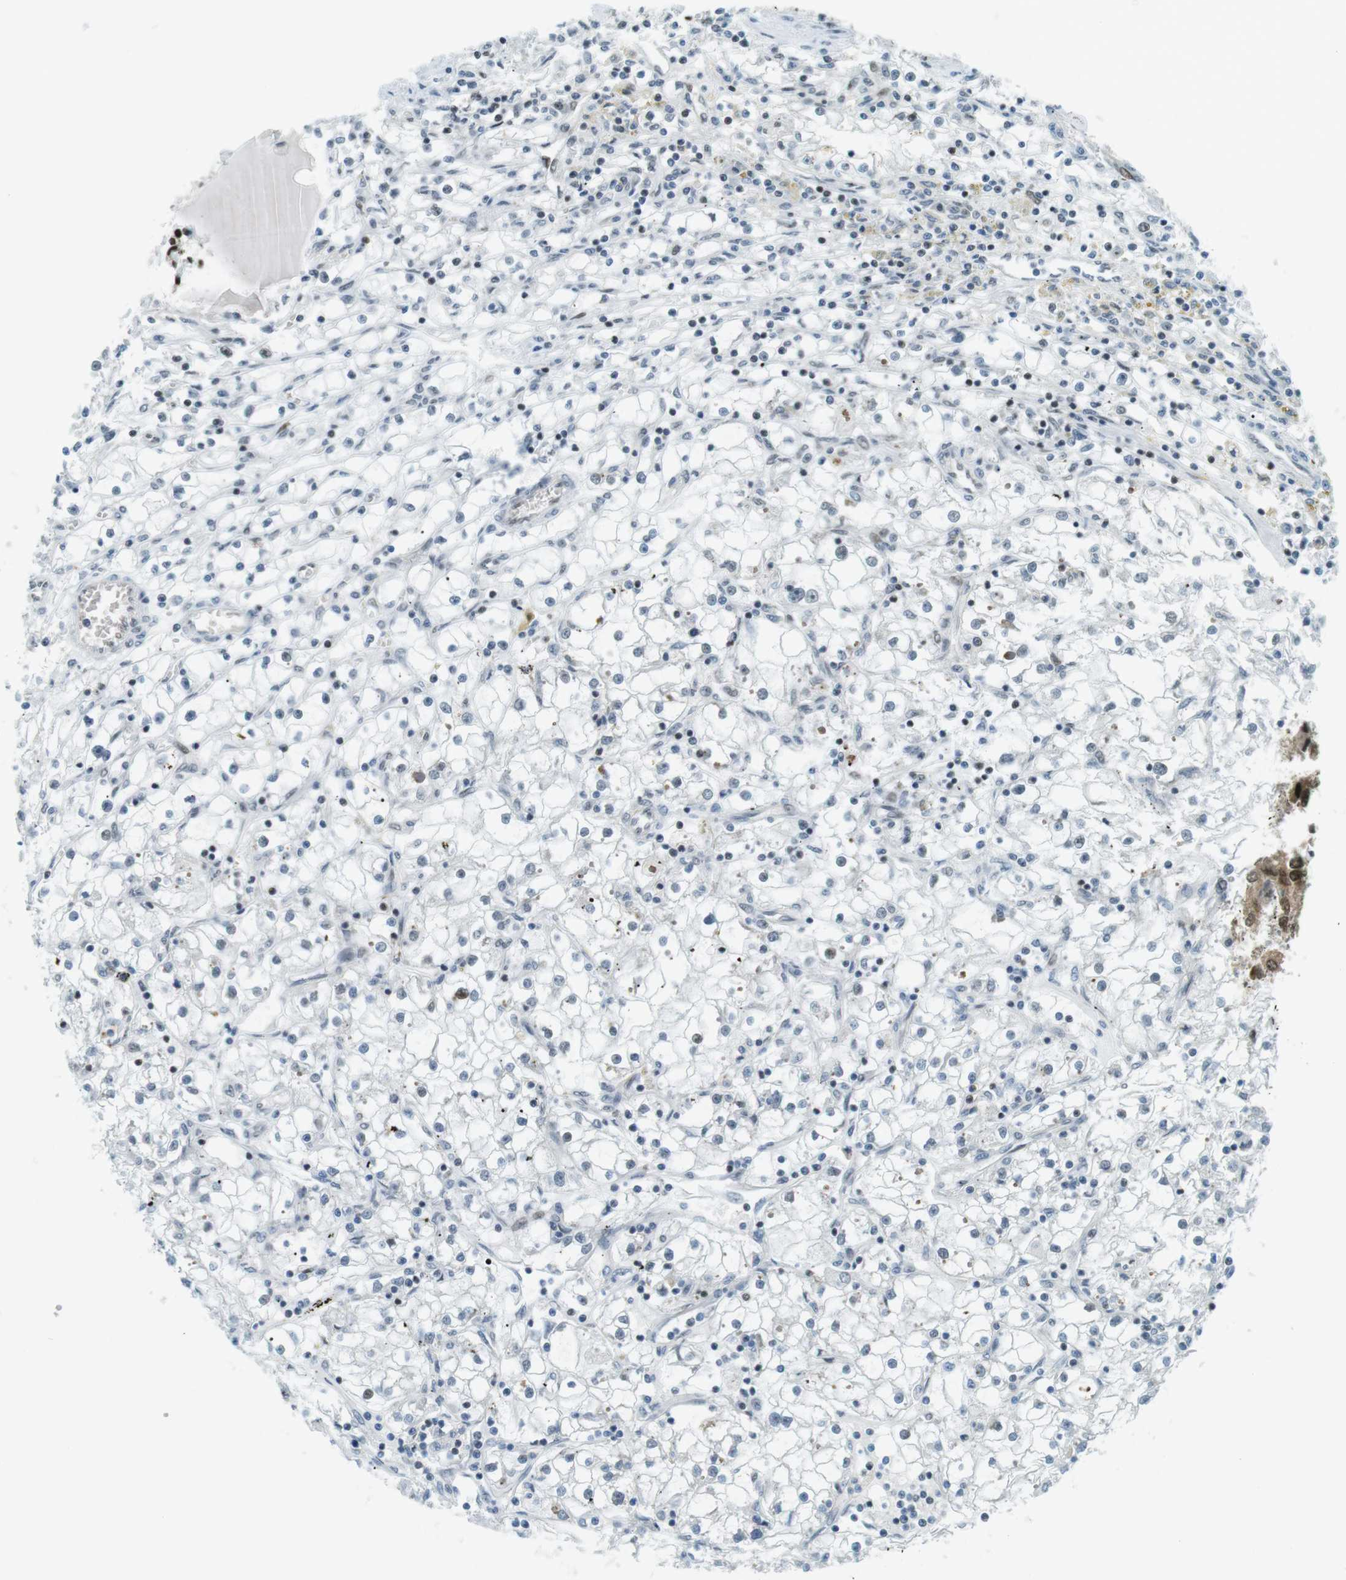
{"staining": {"intensity": "weak", "quantity": "<25%", "location": "nuclear"}, "tissue": "renal cancer", "cell_type": "Tumor cells", "image_type": "cancer", "snomed": [{"axis": "morphology", "description": "Adenocarcinoma, NOS"}, {"axis": "topography", "description": "Kidney"}], "caption": "Immunohistochemistry histopathology image of neoplastic tissue: renal cancer (adenocarcinoma) stained with DAB demonstrates no significant protein staining in tumor cells. (DAB immunohistochemistry, high magnification).", "gene": "UBB", "patient": {"sex": "male", "age": 56}}